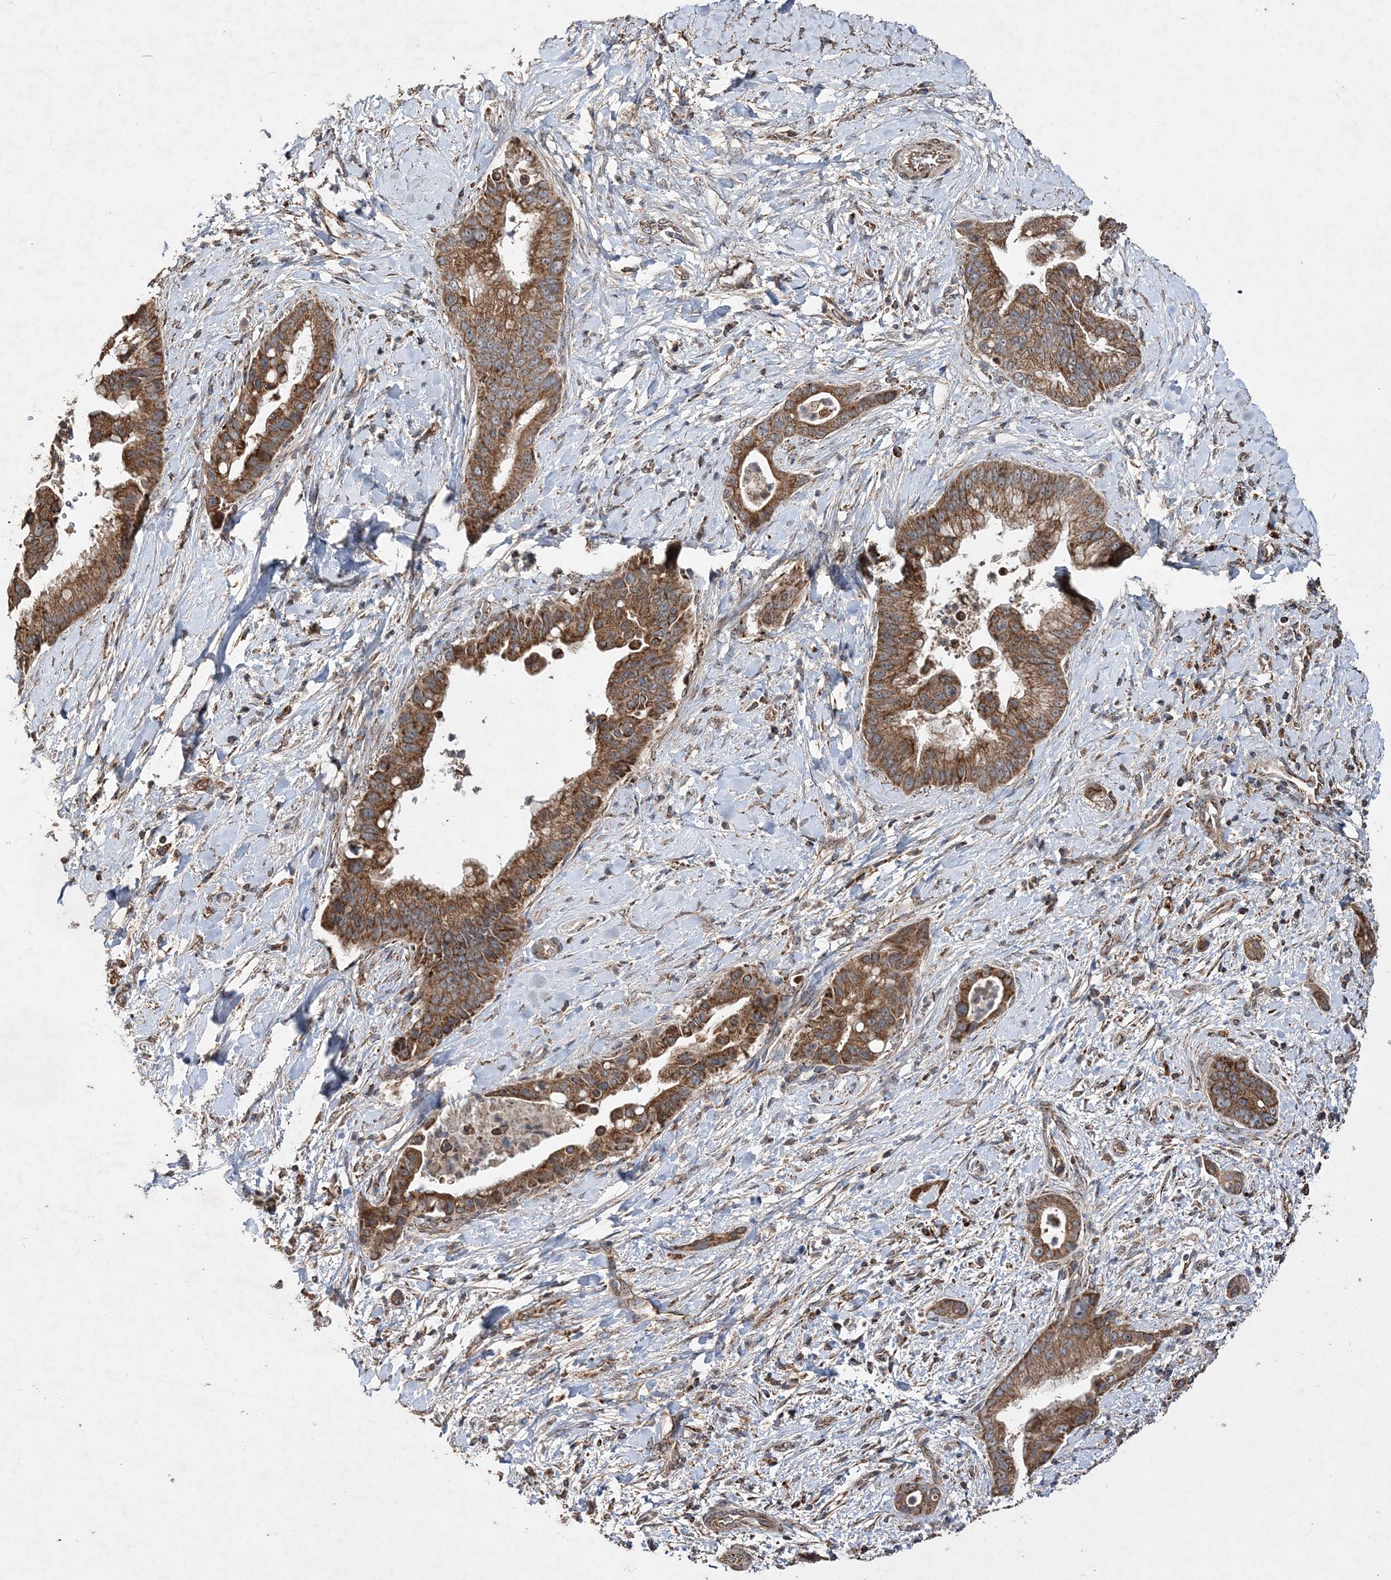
{"staining": {"intensity": "strong", "quantity": ">75%", "location": "cytoplasmic/membranous"}, "tissue": "liver cancer", "cell_type": "Tumor cells", "image_type": "cancer", "snomed": [{"axis": "morphology", "description": "Cholangiocarcinoma"}, {"axis": "topography", "description": "Liver"}], "caption": "Liver cholangiocarcinoma tissue reveals strong cytoplasmic/membranous expression in about >75% of tumor cells", "gene": "POC5", "patient": {"sex": "female", "age": 54}}